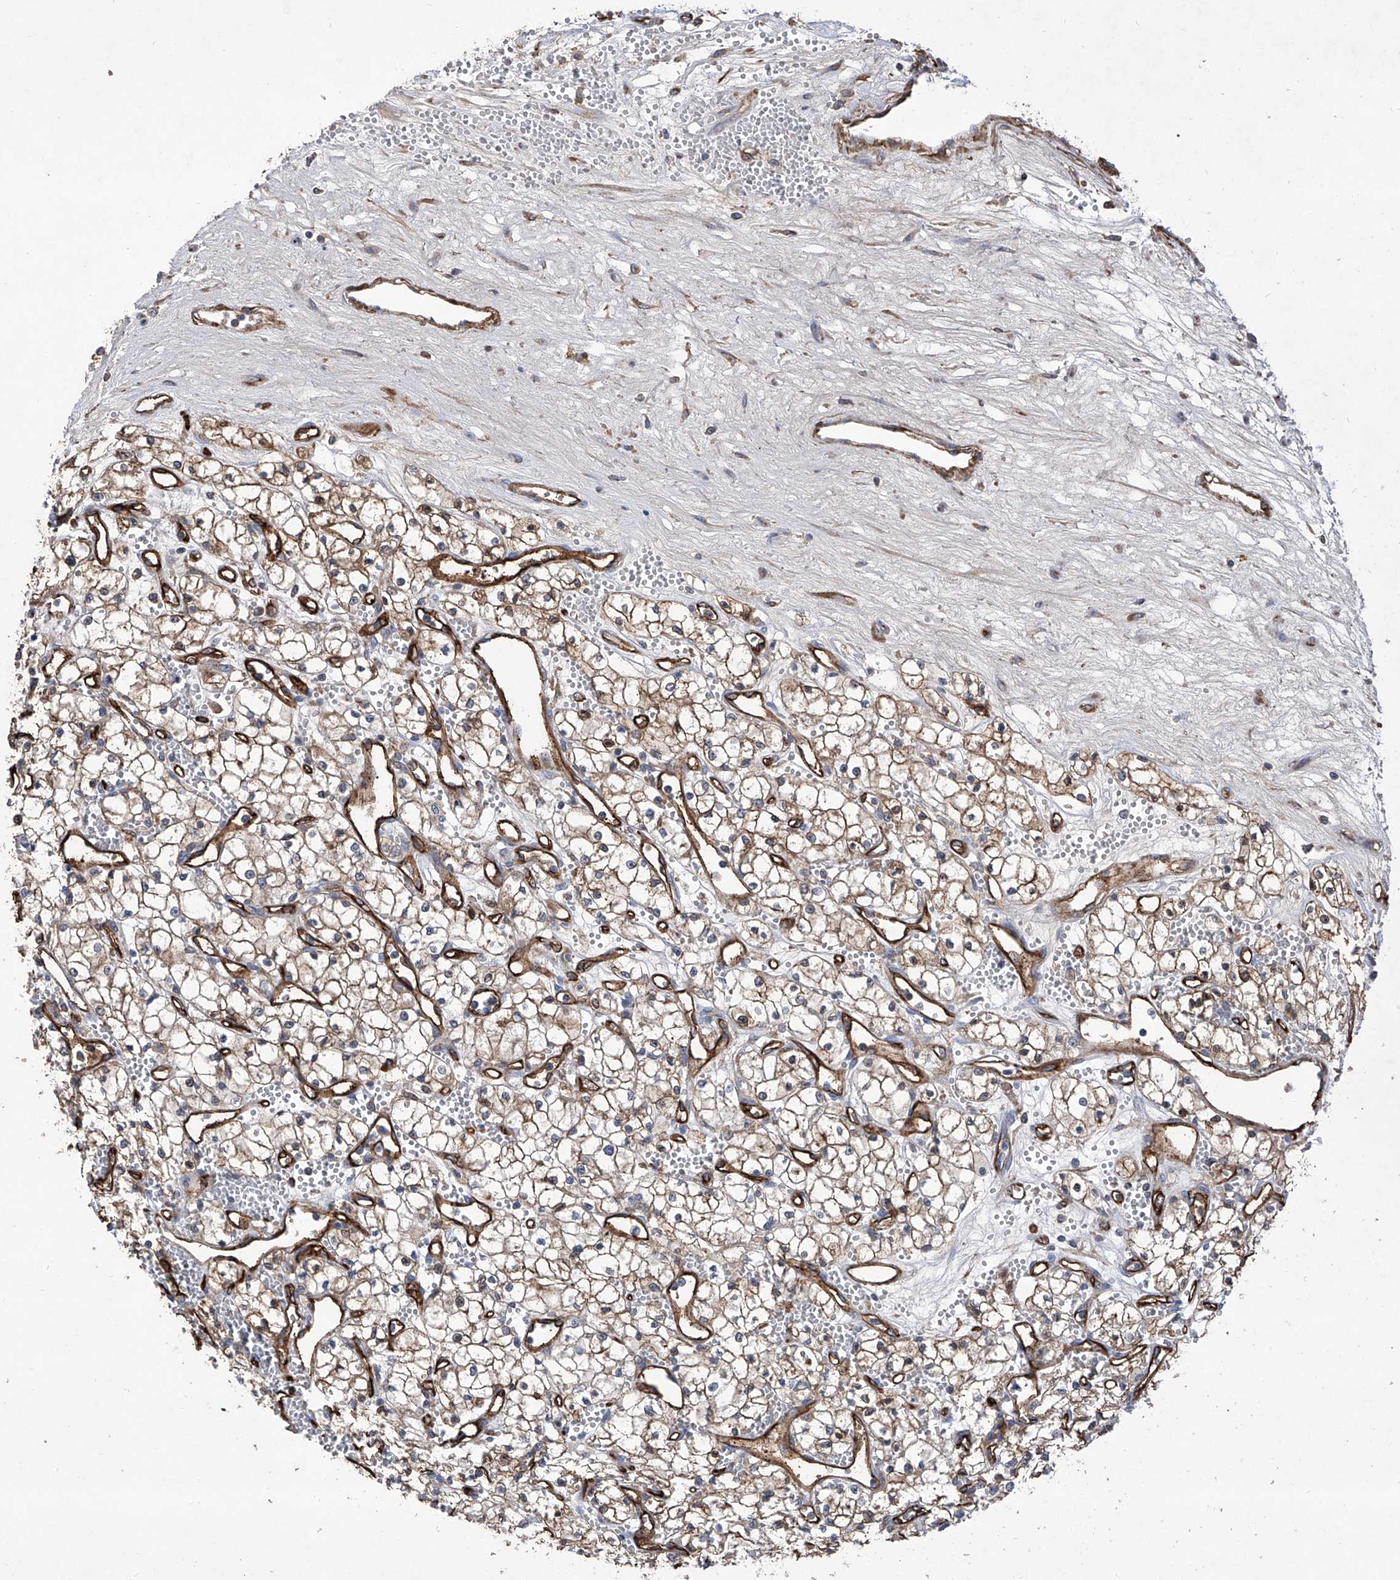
{"staining": {"intensity": "weak", "quantity": ">75%", "location": "cytoplasmic/membranous"}, "tissue": "renal cancer", "cell_type": "Tumor cells", "image_type": "cancer", "snomed": [{"axis": "morphology", "description": "Adenocarcinoma, NOS"}, {"axis": "topography", "description": "Kidney"}], "caption": "About >75% of tumor cells in renal cancer (adenocarcinoma) demonstrate weak cytoplasmic/membranous protein staining as visualized by brown immunohistochemical staining.", "gene": "INPP5B", "patient": {"sex": "male", "age": 59}}